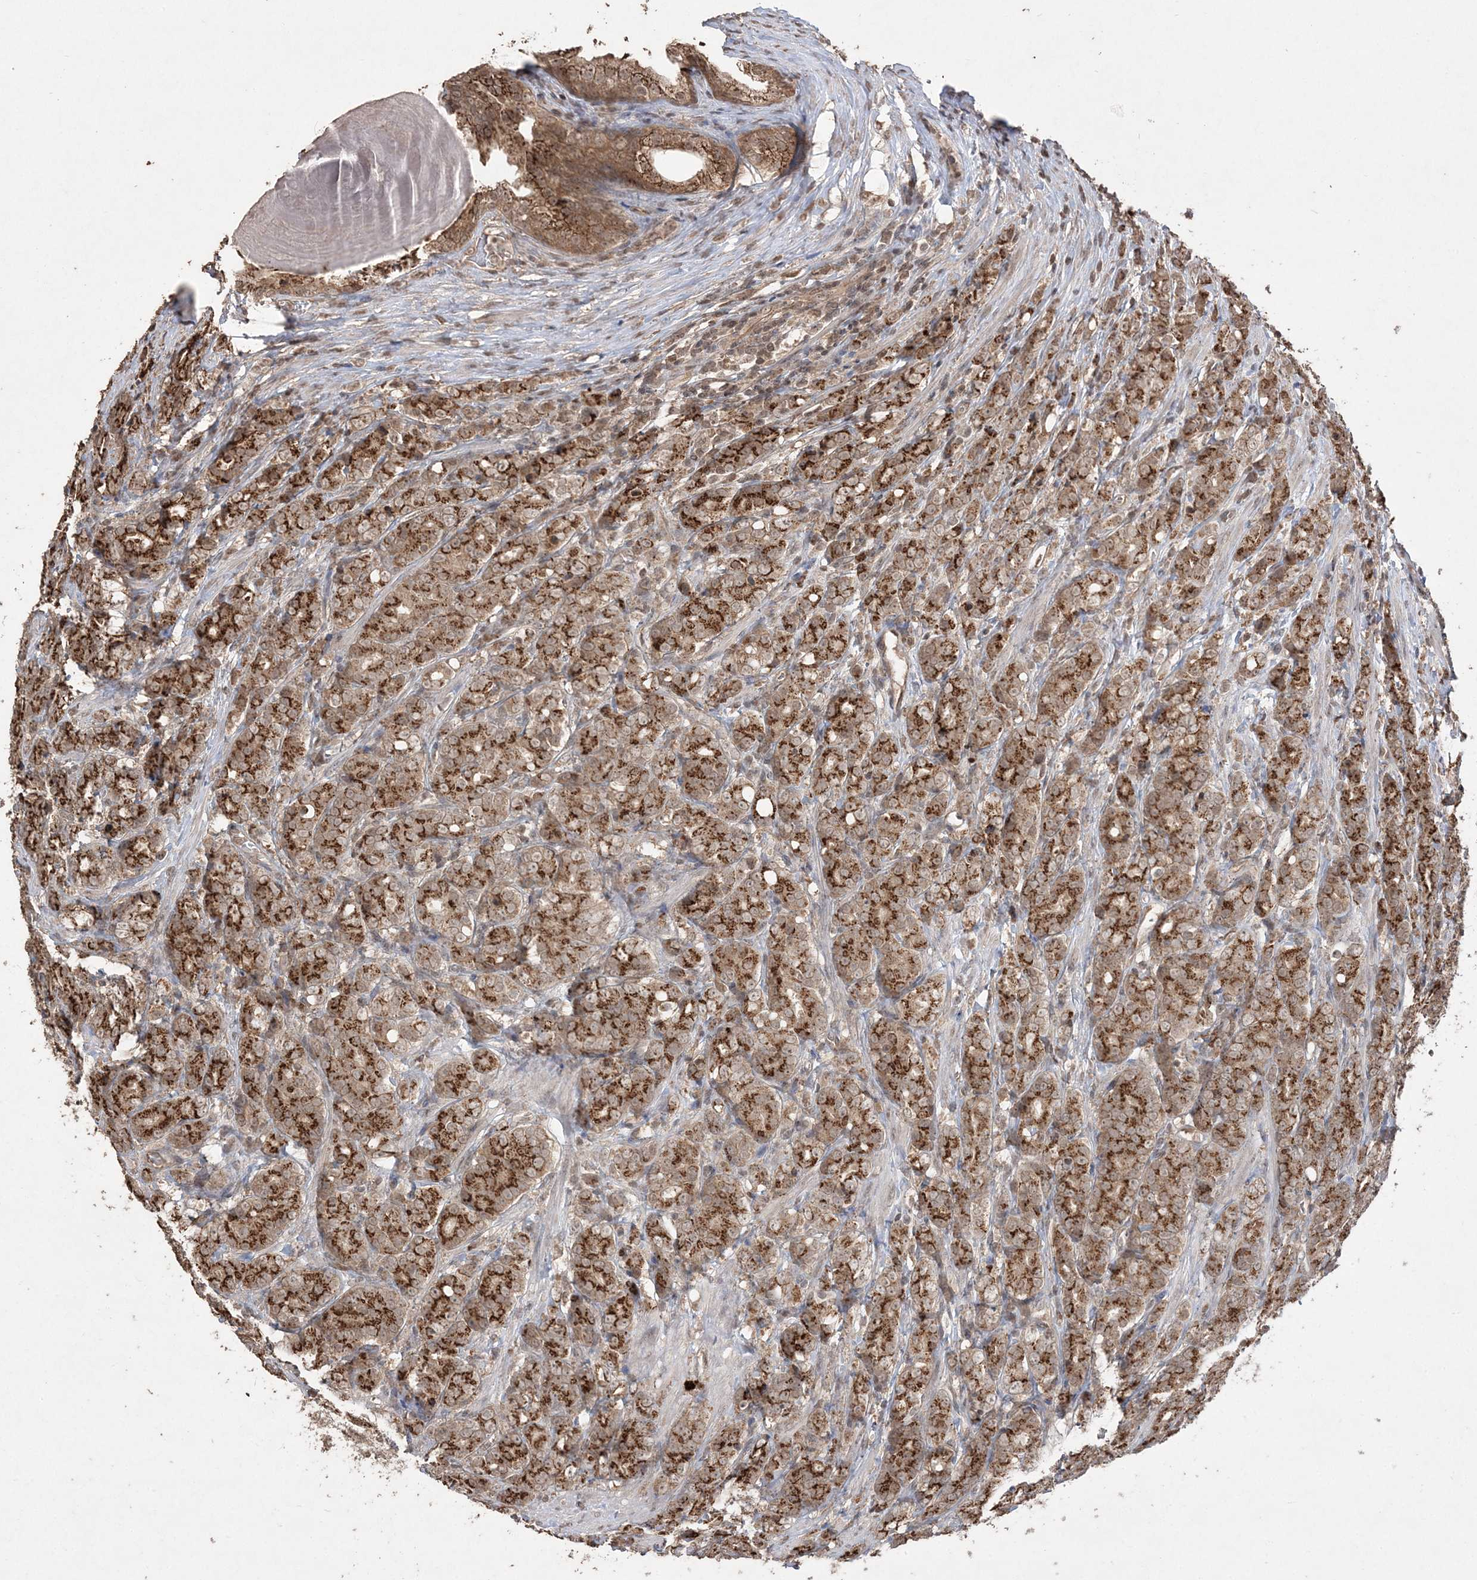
{"staining": {"intensity": "moderate", "quantity": ">75%", "location": "cytoplasmic/membranous"}, "tissue": "prostate cancer", "cell_type": "Tumor cells", "image_type": "cancer", "snomed": [{"axis": "morphology", "description": "Adenocarcinoma, High grade"}, {"axis": "topography", "description": "Prostate"}], "caption": "A high-resolution histopathology image shows immunohistochemistry staining of prostate adenocarcinoma (high-grade), which reveals moderate cytoplasmic/membranous staining in approximately >75% of tumor cells.", "gene": "EHHADH", "patient": {"sex": "male", "age": 62}}